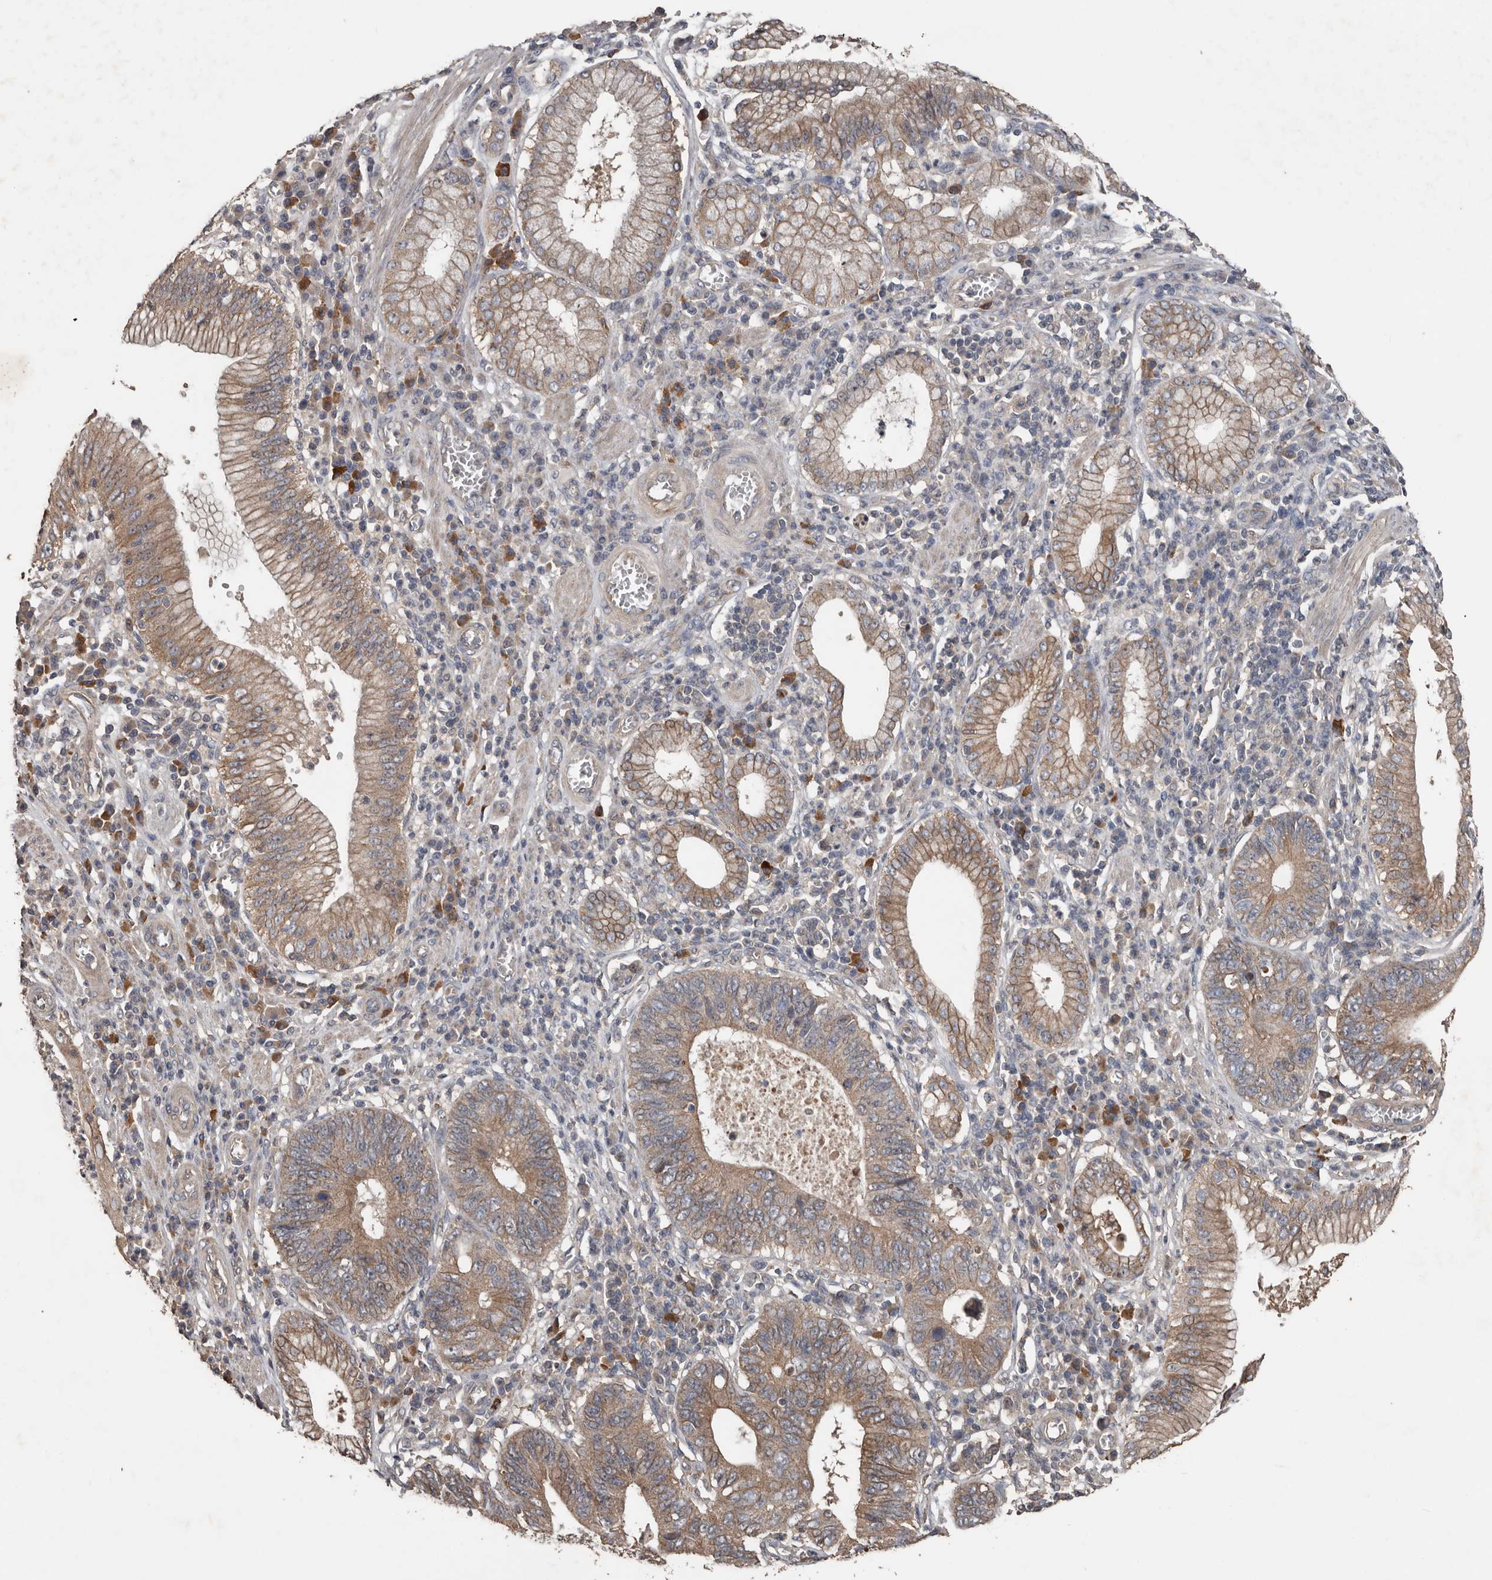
{"staining": {"intensity": "moderate", "quantity": ">75%", "location": "cytoplasmic/membranous"}, "tissue": "stomach cancer", "cell_type": "Tumor cells", "image_type": "cancer", "snomed": [{"axis": "morphology", "description": "Adenocarcinoma, NOS"}, {"axis": "topography", "description": "Stomach"}], "caption": "Brown immunohistochemical staining in stomach cancer (adenocarcinoma) demonstrates moderate cytoplasmic/membranous expression in approximately >75% of tumor cells.", "gene": "HYAL4", "patient": {"sex": "male", "age": 59}}